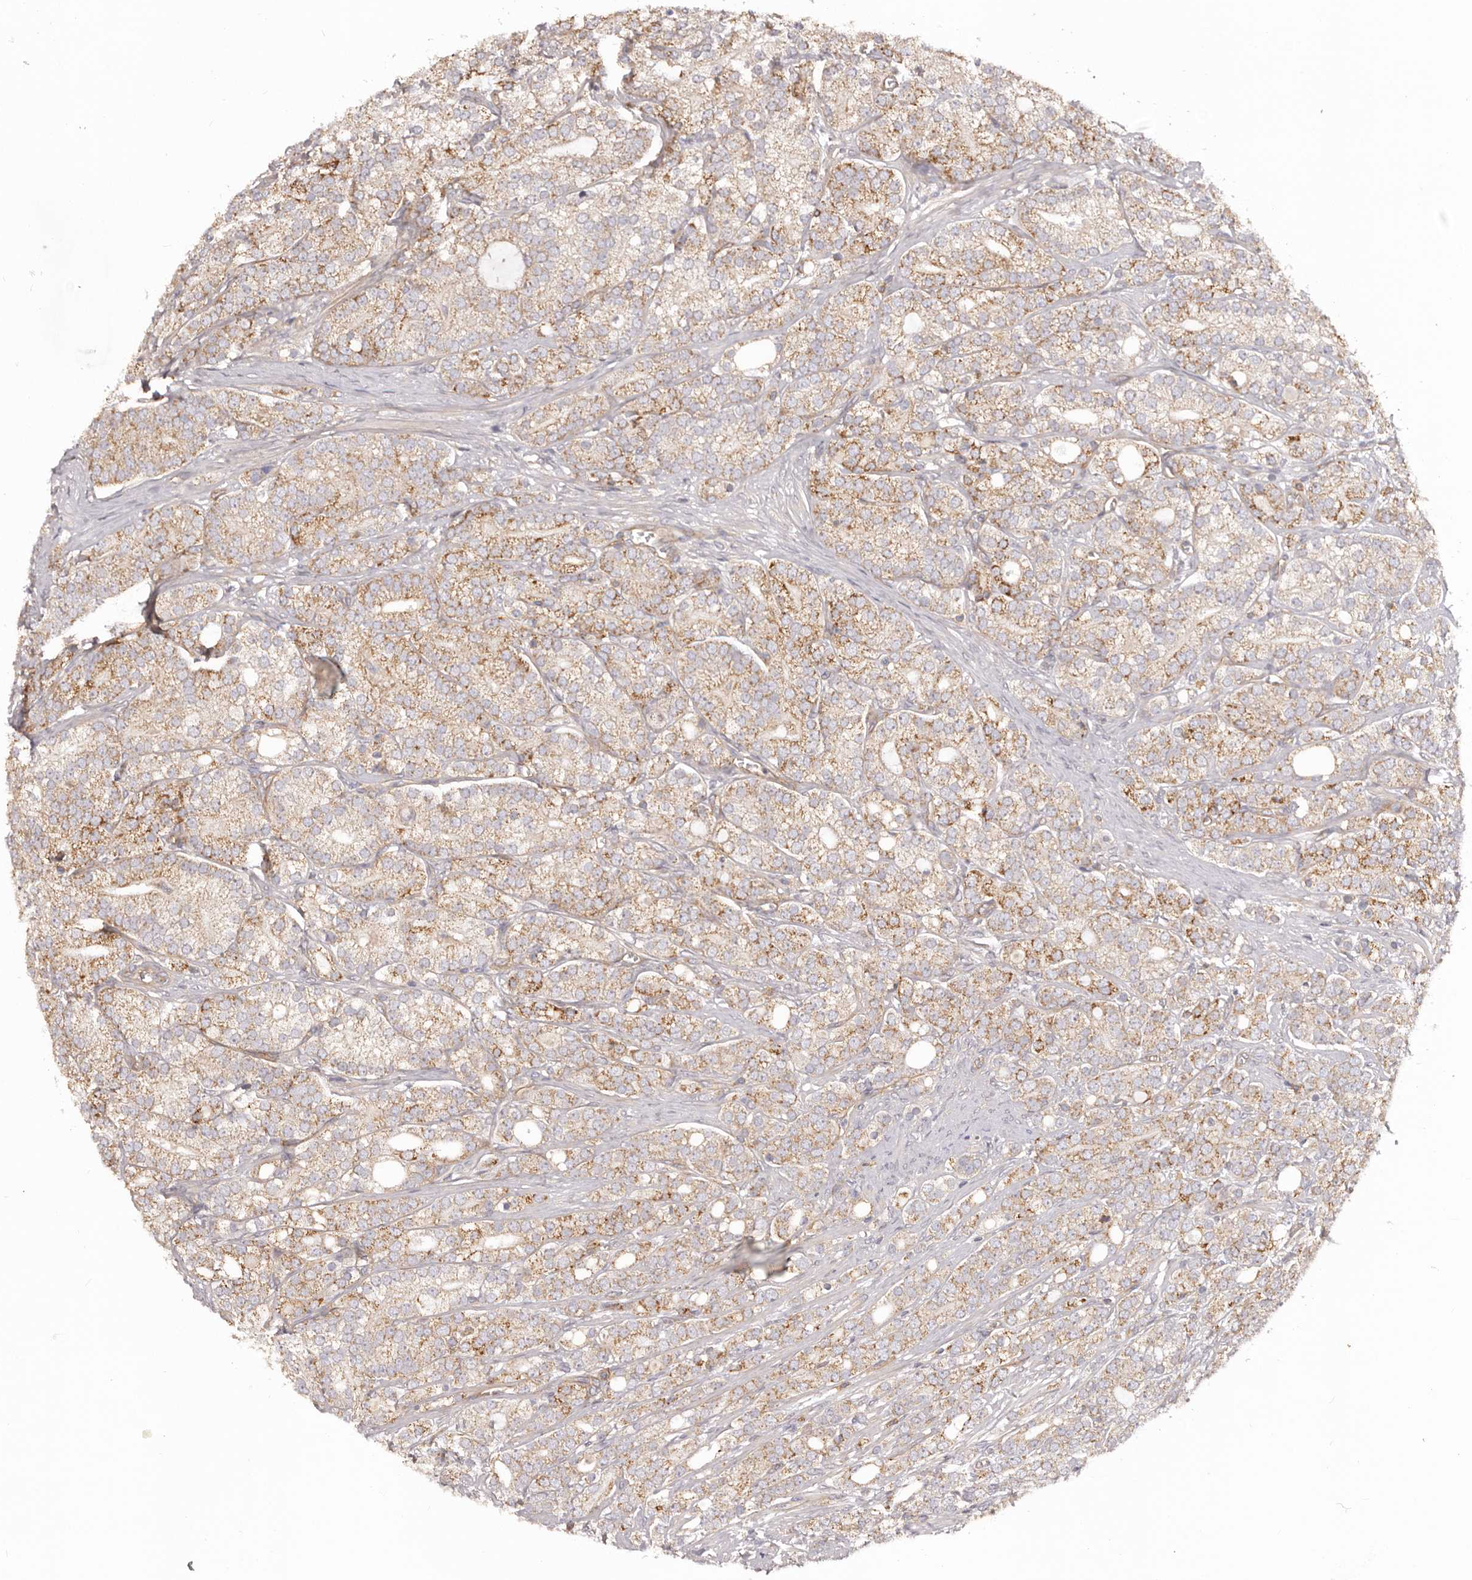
{"staining": {"intensity": "moderate", "quantity": "25%-75%", "location": "cytoplasmic/membranous"}, "tissue": "prostate cancer", "cell_type": "Tumor cells", "image_type": "cancer", "snomed": [{"axis": "morphology", "description": "Adenocarcinoma, High grade"}, {"axis": "topography", "description": "Prostate"}], "caption": "This photomicrograph displays immunohistochemistry (IHC) staining of human adenocarcinoma (high-grade) (prostate), with medium moderate cytoplasmic/membranous expression in approximately 25%-75% of tumor cells.", "gene": "DMRT2", "patient": {"sex": "male", "age": 57}}